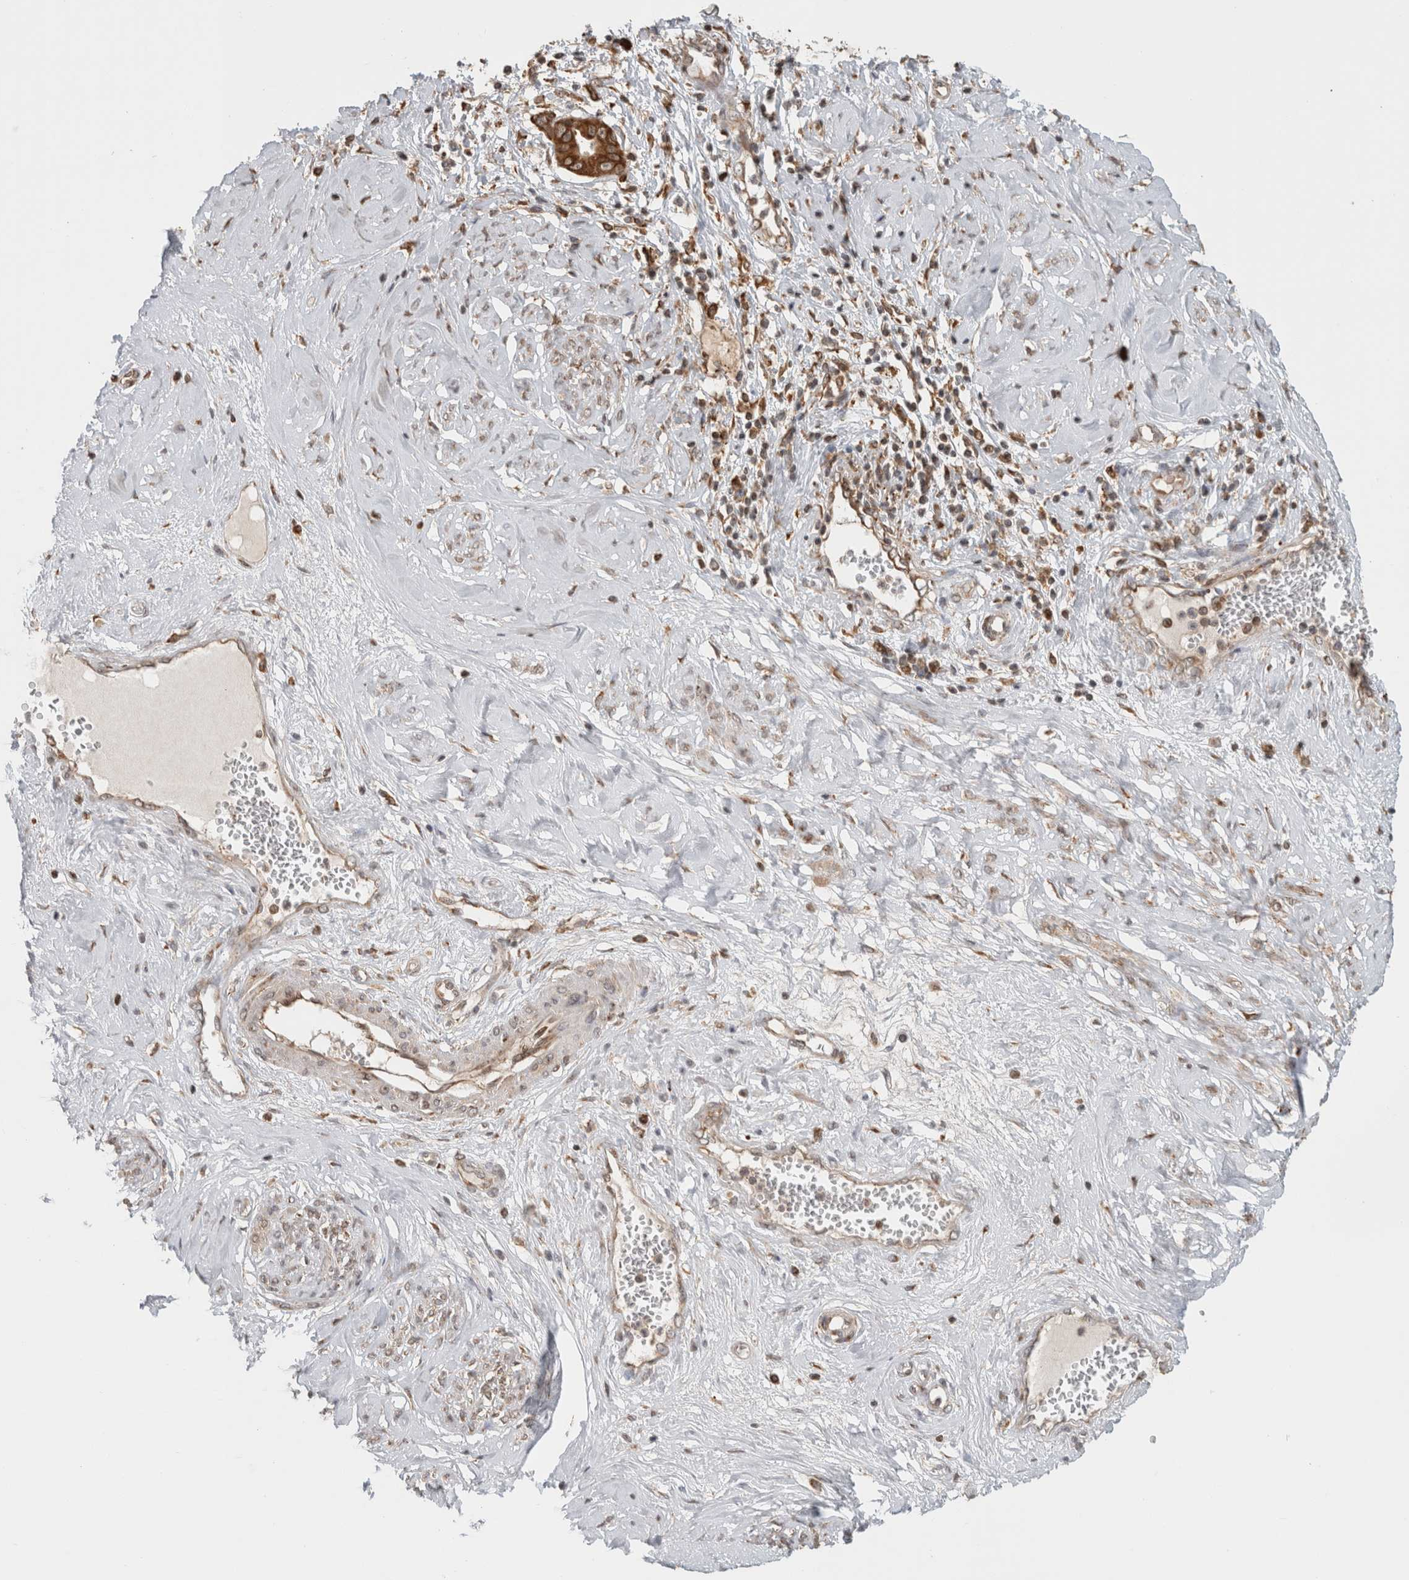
{"staining": {"intensity": "moderate", "quantity": ">75%", "location": "cytoplasmic/membranous"}, "tissue": "cervical cancer", "cell_type": "Tumor cells", "image_type": "cancer", "snomed": [{"axis": "morphology", "description": "Adenocarcinoma, NOS"}, {"axis": "topography", "description": "Cervix"}], "caption": "There is medium levels of moderate cytoplasmic/membranous expression in tumor cells of cervical adenocarcinoma, as demonstrated by immunohistochemical staining (brown color).", "gene": "MS4A7", "patient": {"sex": "female", "age": 44}}